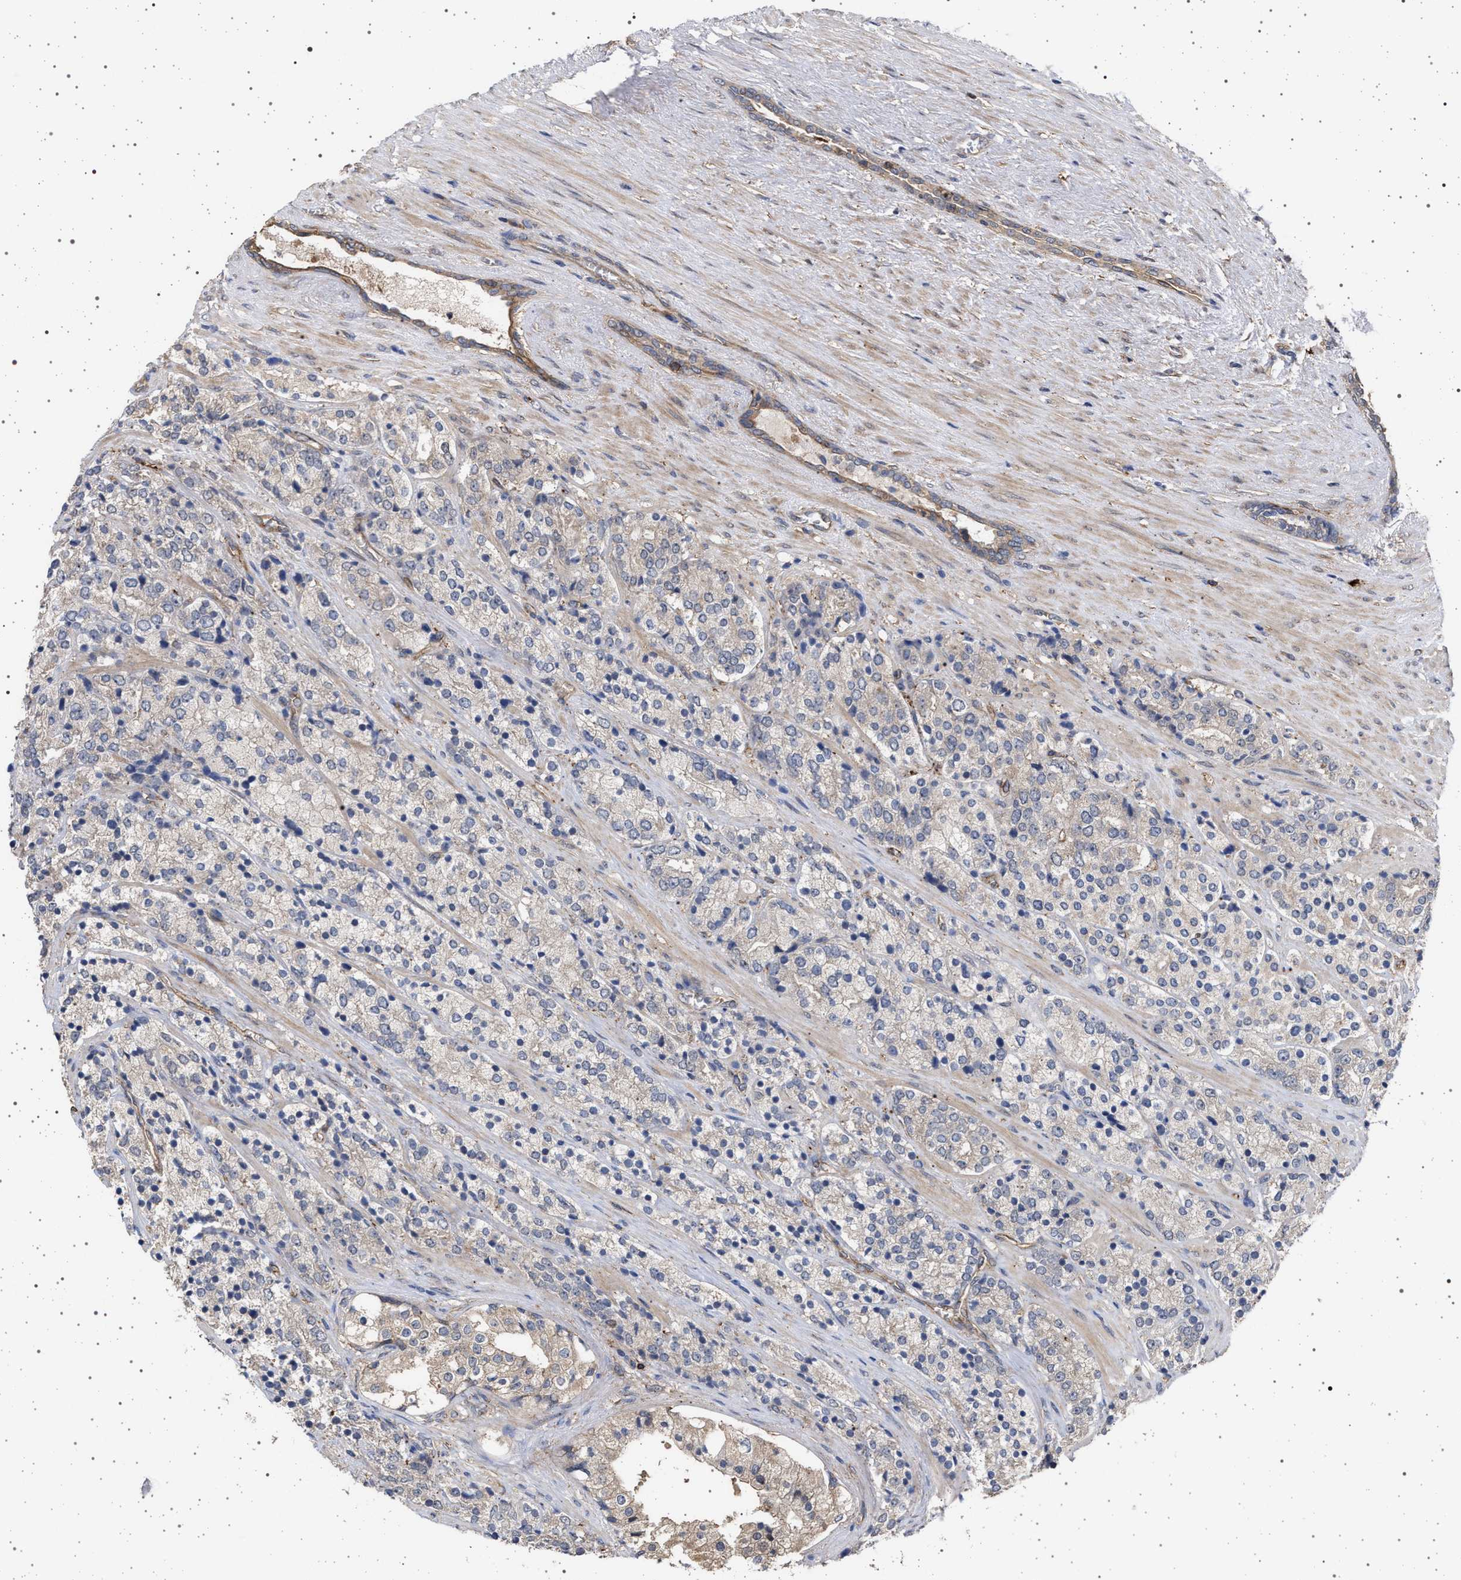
{"staining": {"intensity": "weak", "quantity": "25%-75%", "location": "cytoplasmic/membranous"}, "tissue": "prostate cancer", "cell_type": "Tumor cells", "image_type": "cancer", "snomed": [{"axis": "morphology", "description": "Adenocarcinoma, High grade"}, {"axis": "topography", "description": "Prostate"}], "caption": "IHC (DAB (3,3'-diaminobenzidine)) staining of prostate cancer (high-grade adenocarcinoma) exhibits weak cytoplasmic/membranous protein expression in approximately 25%-75% of tumor cells.", "gene": "IFT20", "patient": {"sex": "male", "age": 71}}